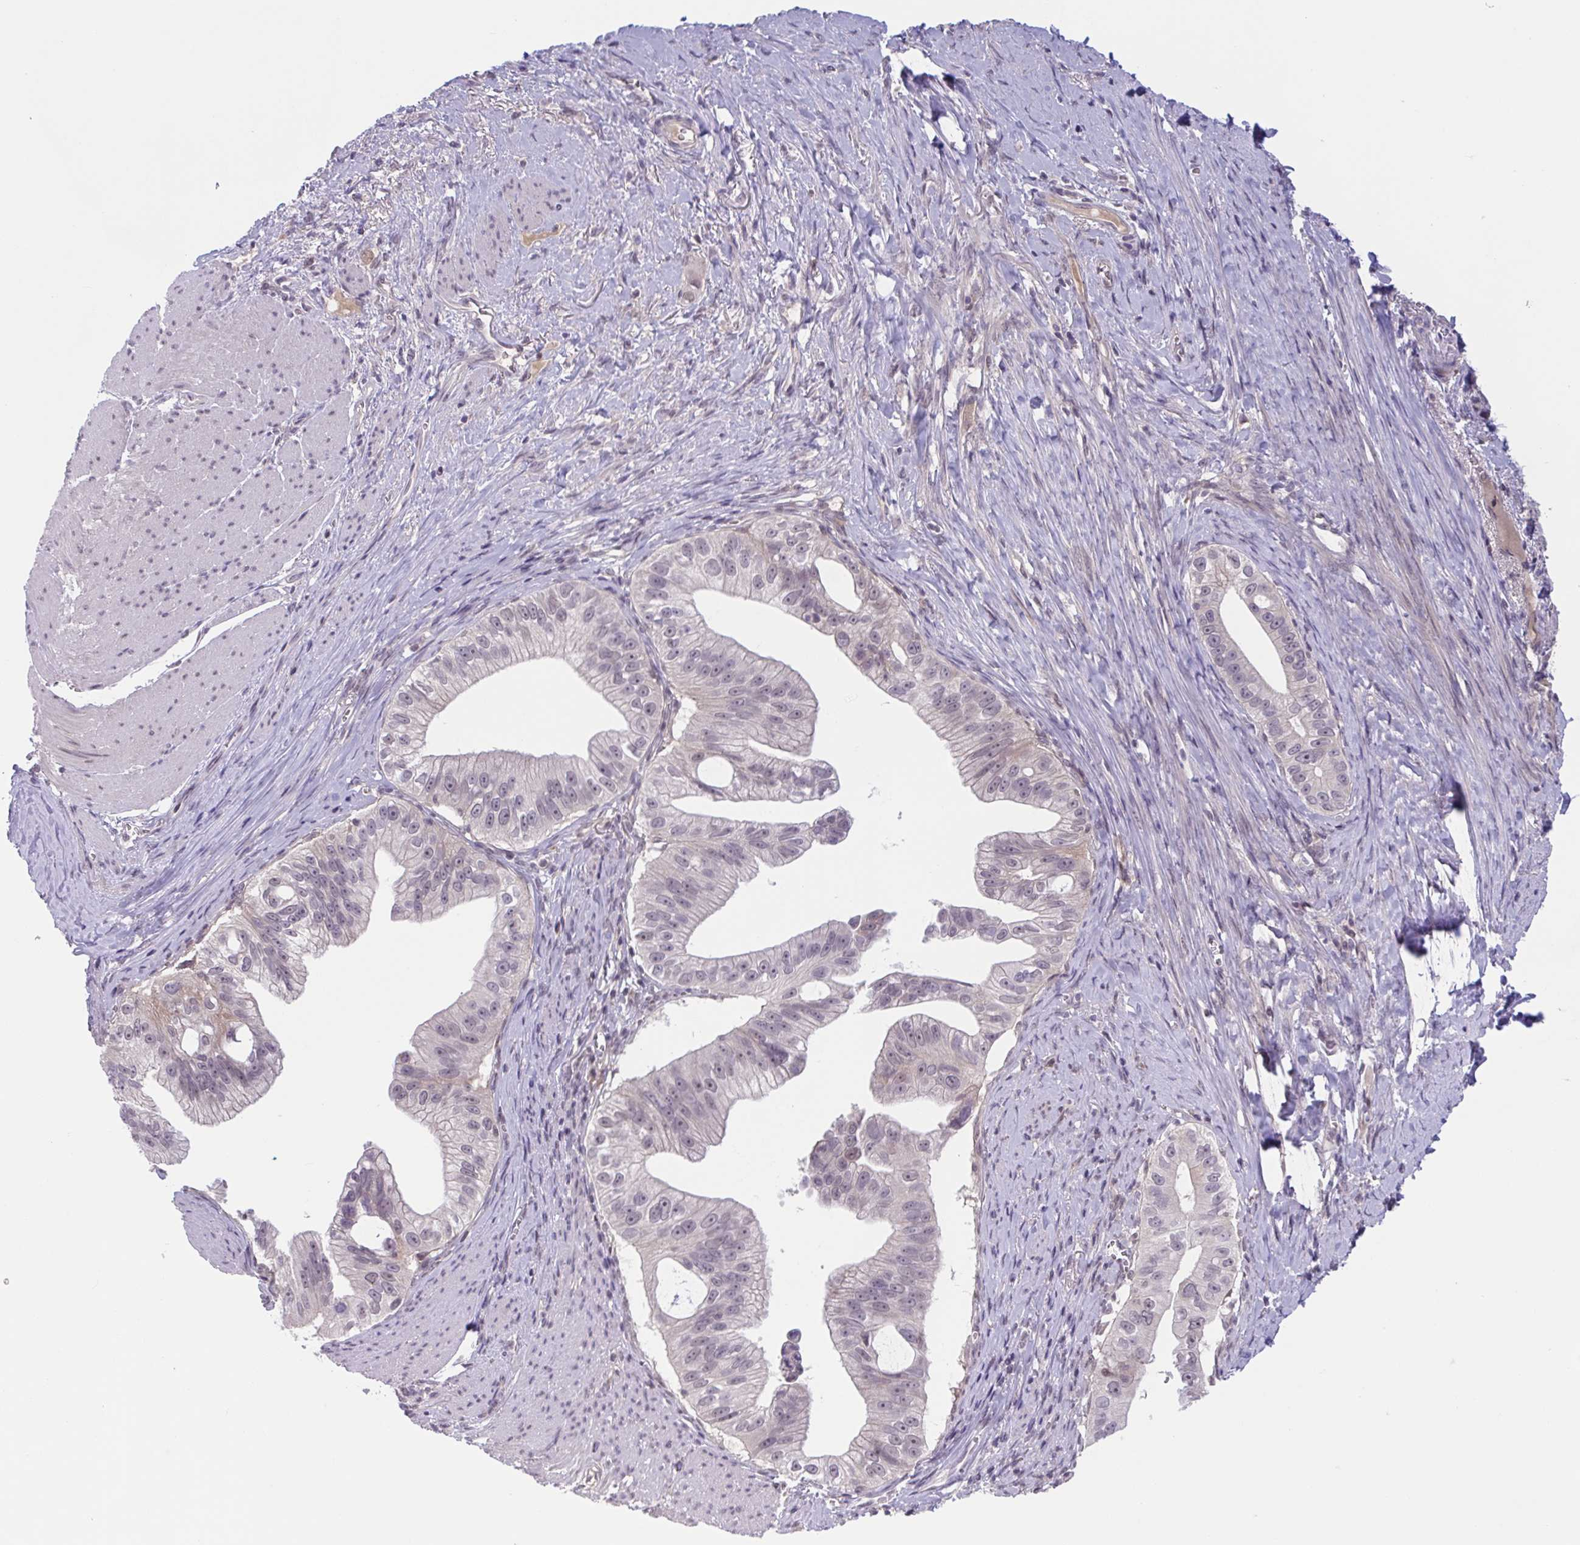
{"staining": {"intensity": "weak", "quantity": "<25%", "location": "cytoplasmic/membranous"}, "tissue": "pancreatic cancer", "cell_type": "Tumor cells", "image_type": "cancer", "snomed": [{"axis": "morphology", "description": "Adenocarcinoma, NOS"}, {"axis": "topography", "description": "Pancreas"}], "caption": "A high-resolution image shows immunohistochemistry (IHC) staining of pancreatic cancer, which exhibits no significant staining in tumor cells.", "gene": "TTC7B", "patient": {"sex": "male", "age": 70}}